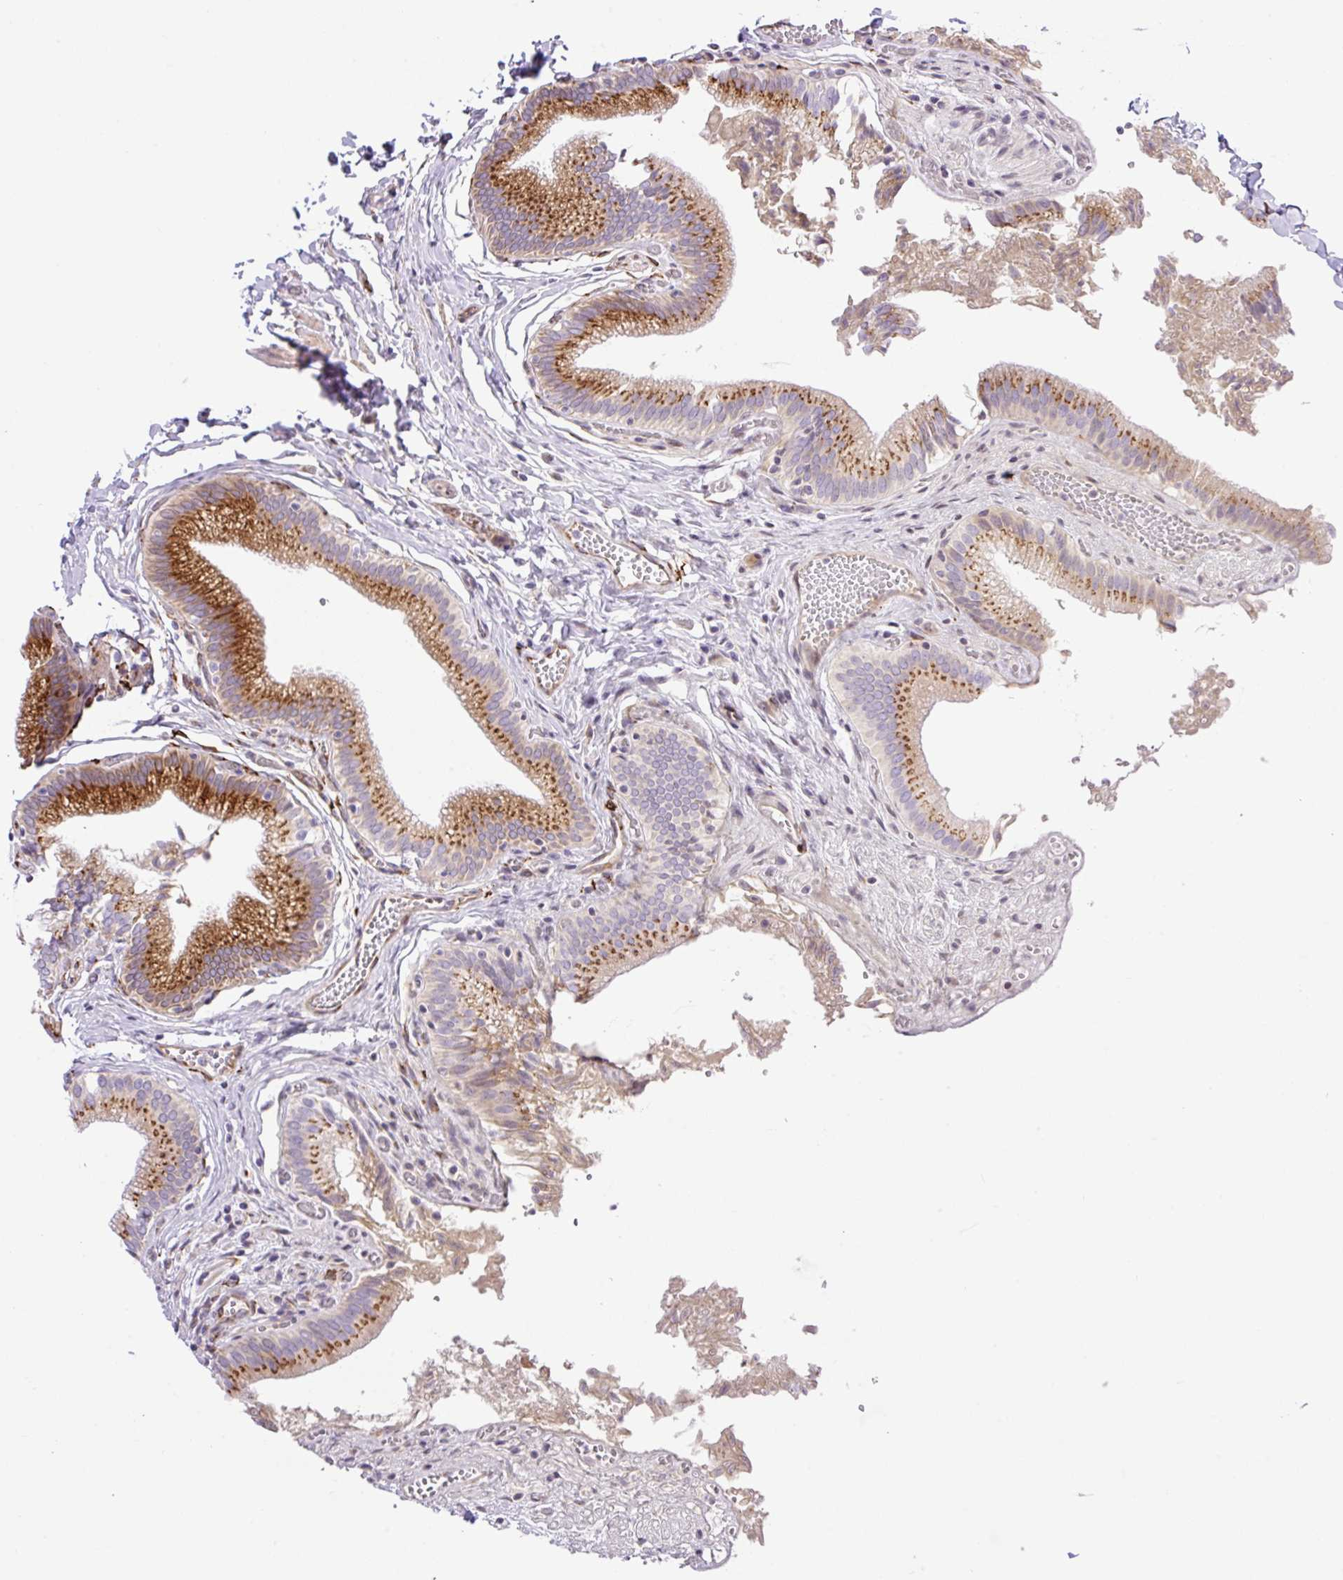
{"staining": {"intensity": "strong", "quantity": ">75%", "location": "cytoplasmic/membranous"}, "tissue": "gallbladder", "cell_type": "Glandular cells", "image_type": "normal", "snomed": [{"axis": "morphology", "description": "Normal tissue, NOS"}, {"axis": "topography", "description": "Gallbladder"}, {"axis": "topography", "description": "Peripheral nerve tissue"}], "caption": "An image showing strong cytoplasmic/membranous expression in about >75% of glandular cells in benign gallbladder, as visualized by brown immunohistochemical staining.", "gene": "RAB30", "patient": {"sex": "male", "age": 17}}